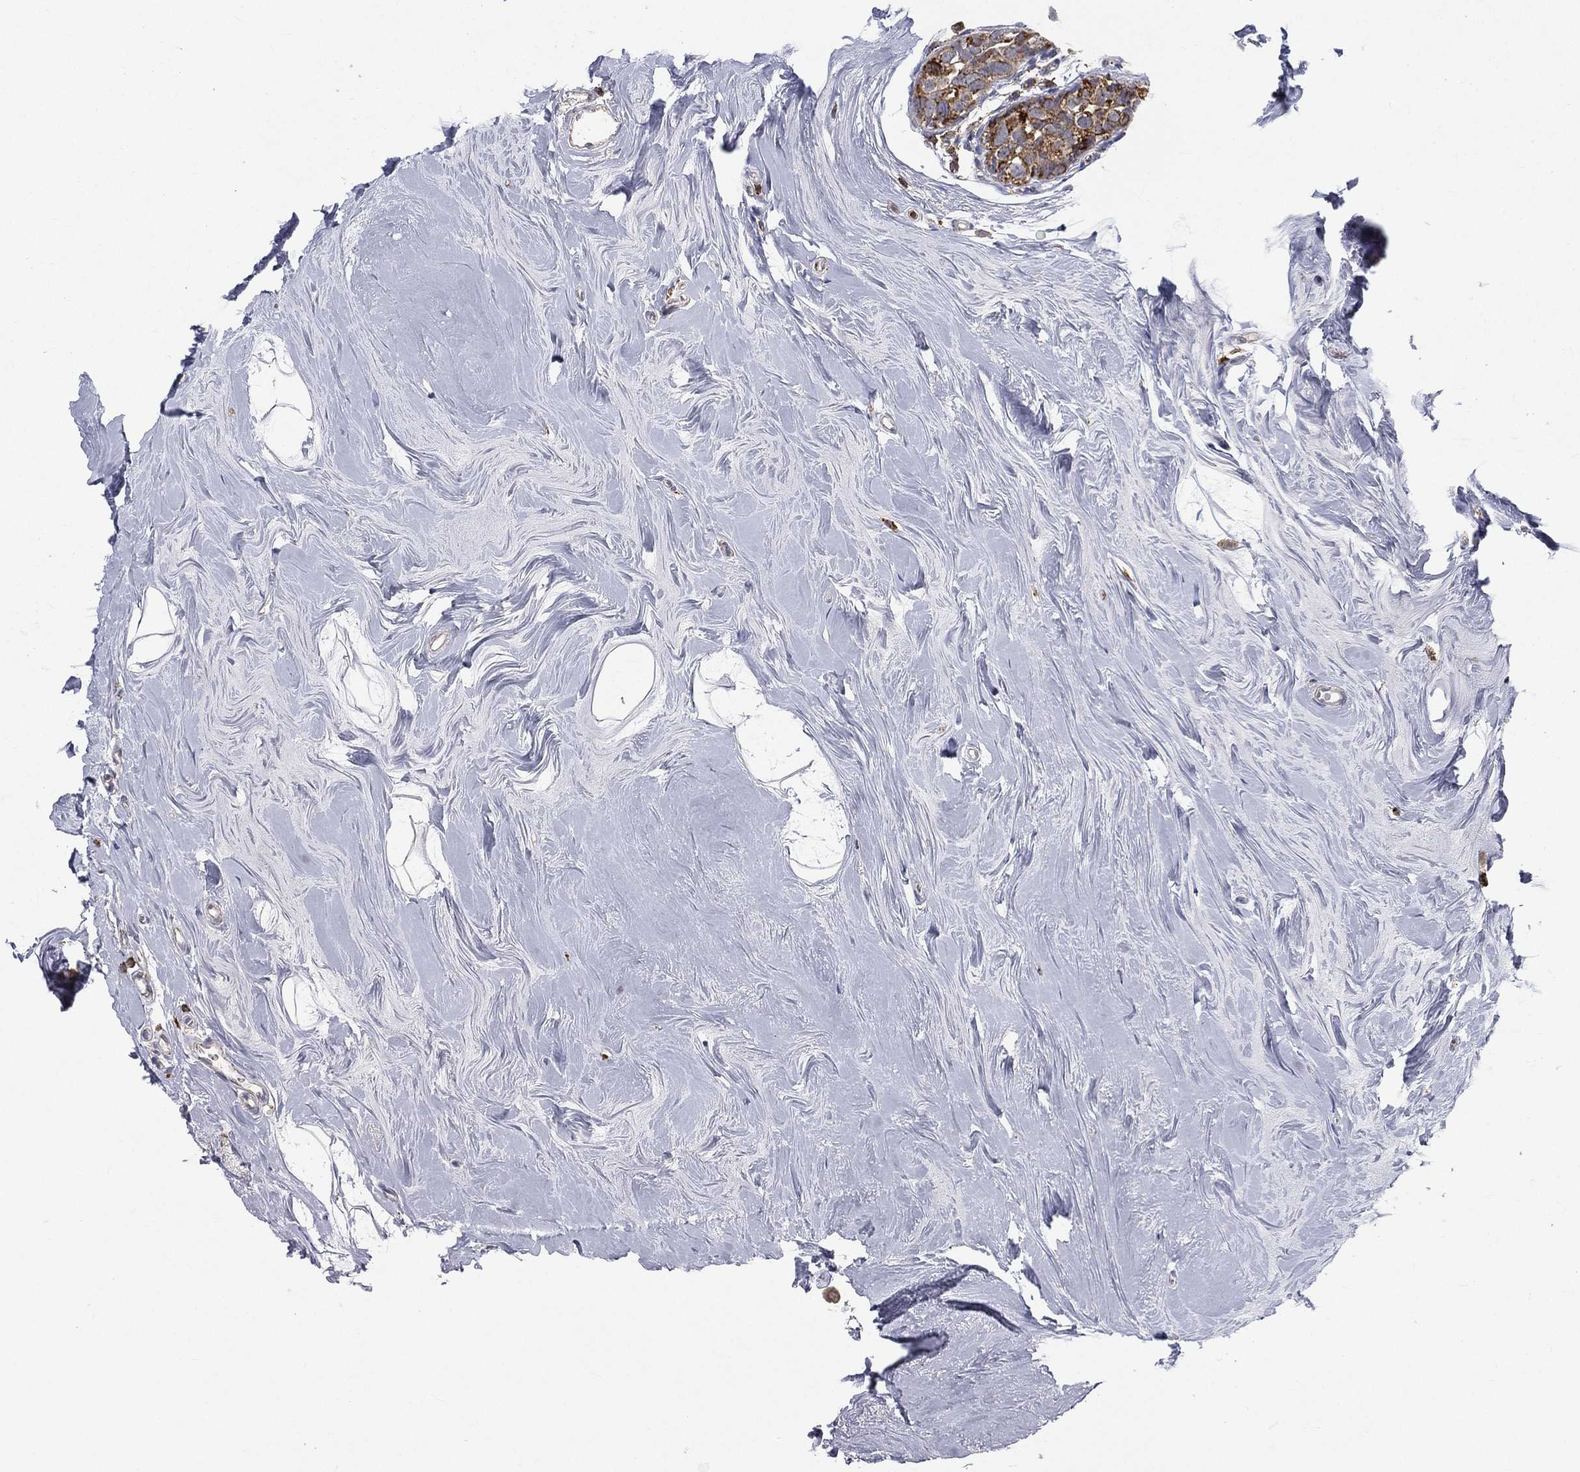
{"staining": {"intensity": "moderate", "quantity": ">75%", "location": "cytoplasmic/membranous"}, "tissue": "breast cancer", "cell_type": "Tumor cells", "image_type": "cancer", "snomed": [{"axis": "morphology", "description": "Duct carcinoma"}, {"axis": "topography", "description": "Breast"}], "caption": "Protein staining by immunohistochemistry displays moderate cytoplasmic/membranous staining in approximately >75% of tumor cells in invasive ductal carcinoma (breast).", "gene": "RIN3", "patient": {"sex": "female", "age": 55}}